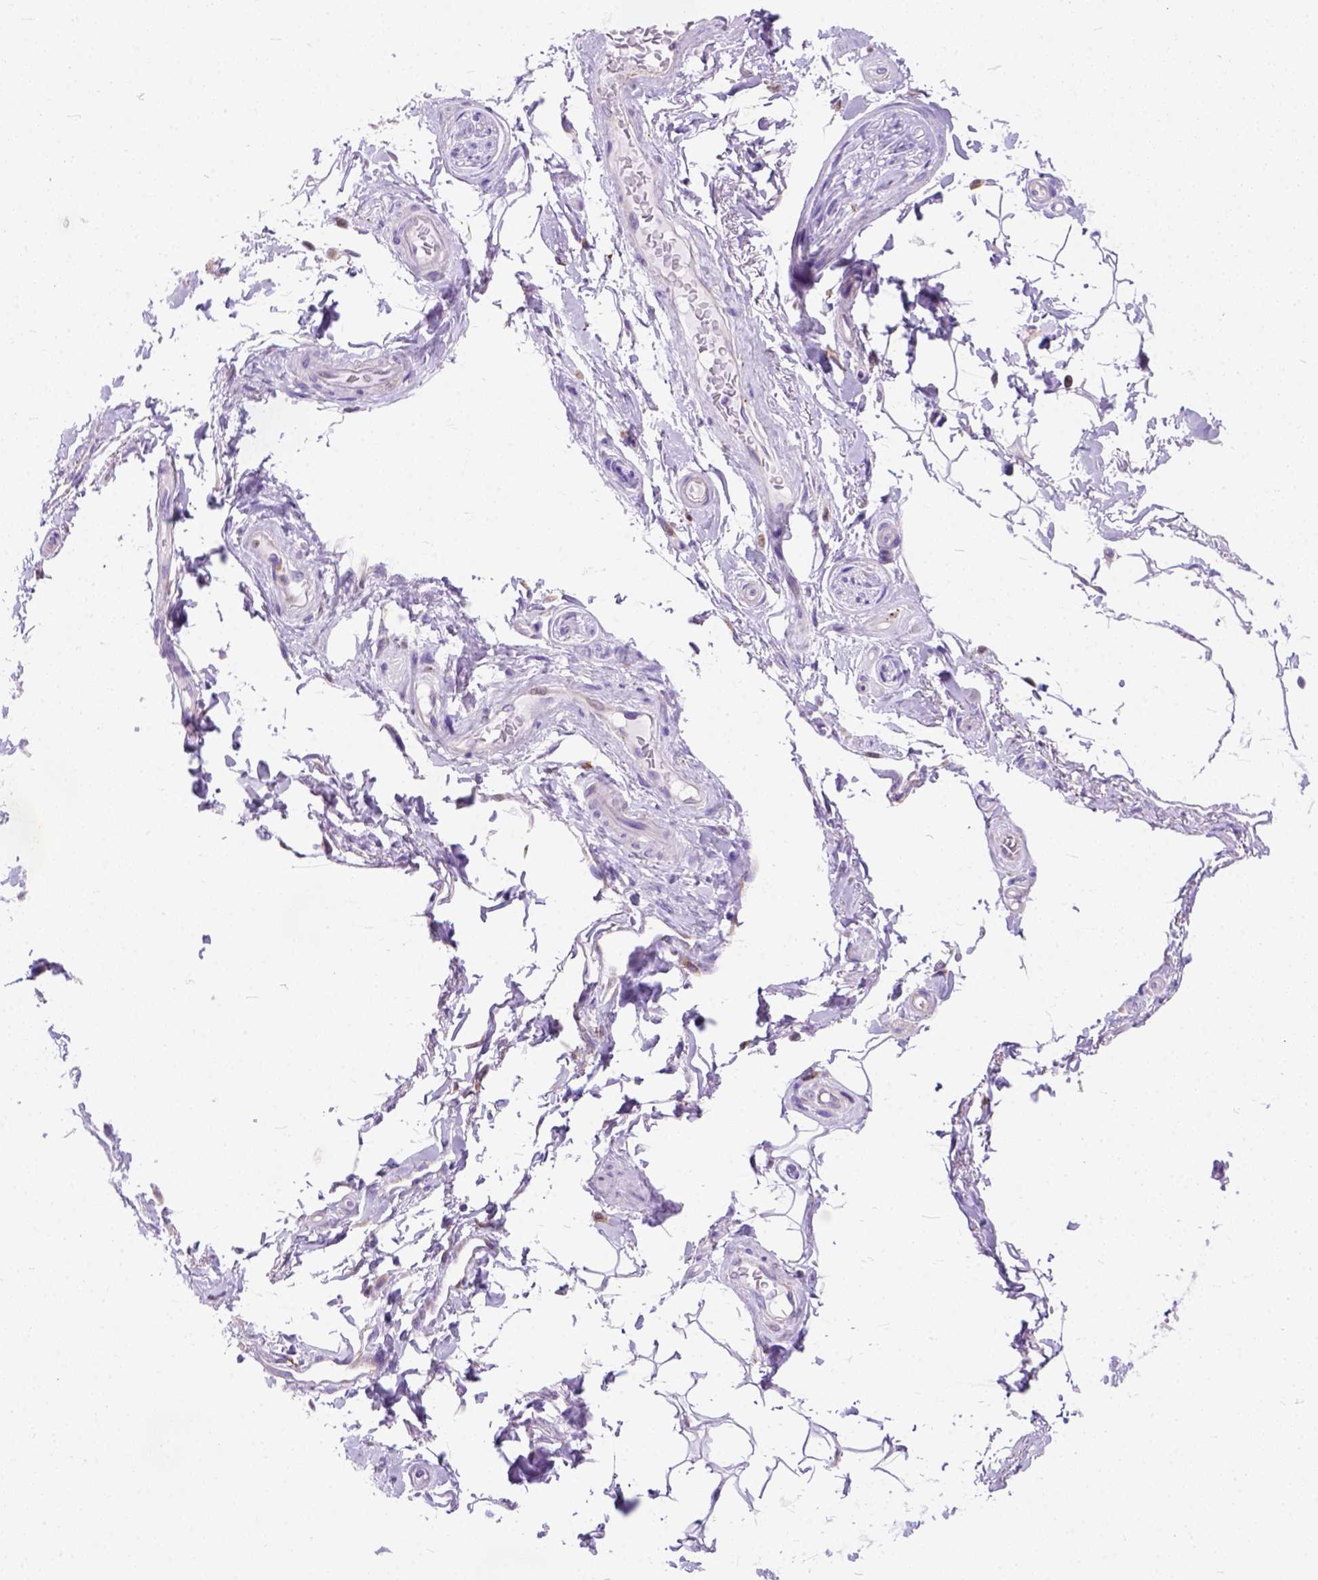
{"staining": {"intensity": "negative", "quantity": "none", "location": "none"}, "tissue": "adipose tissue", "cell_type": "Adipocytes", "image_type": "normal", "snomed": [{"axis": "morphology", "description": "Normal tissue, NOS"}, {"axis": "topography", "description": "Anal"}, {"axis": "topography", "description": "Peripheral nerve tissue"}], "caption": "This photomicrograph is of unremarkable adipose tissue stained with immunohistochemistry (IHC) to label a protein in brown with the nuclei are counter-stained blue. There is no staining in adipocytes. (Stains: DAB (3,3'-diaminobenzidine) immunohistochemistry with hematoxylin counter stain, Microscopy: brightfield microscopy at high magnification).", "gene": "PLK4", "patient": {"sex": "male", "age": 51}}